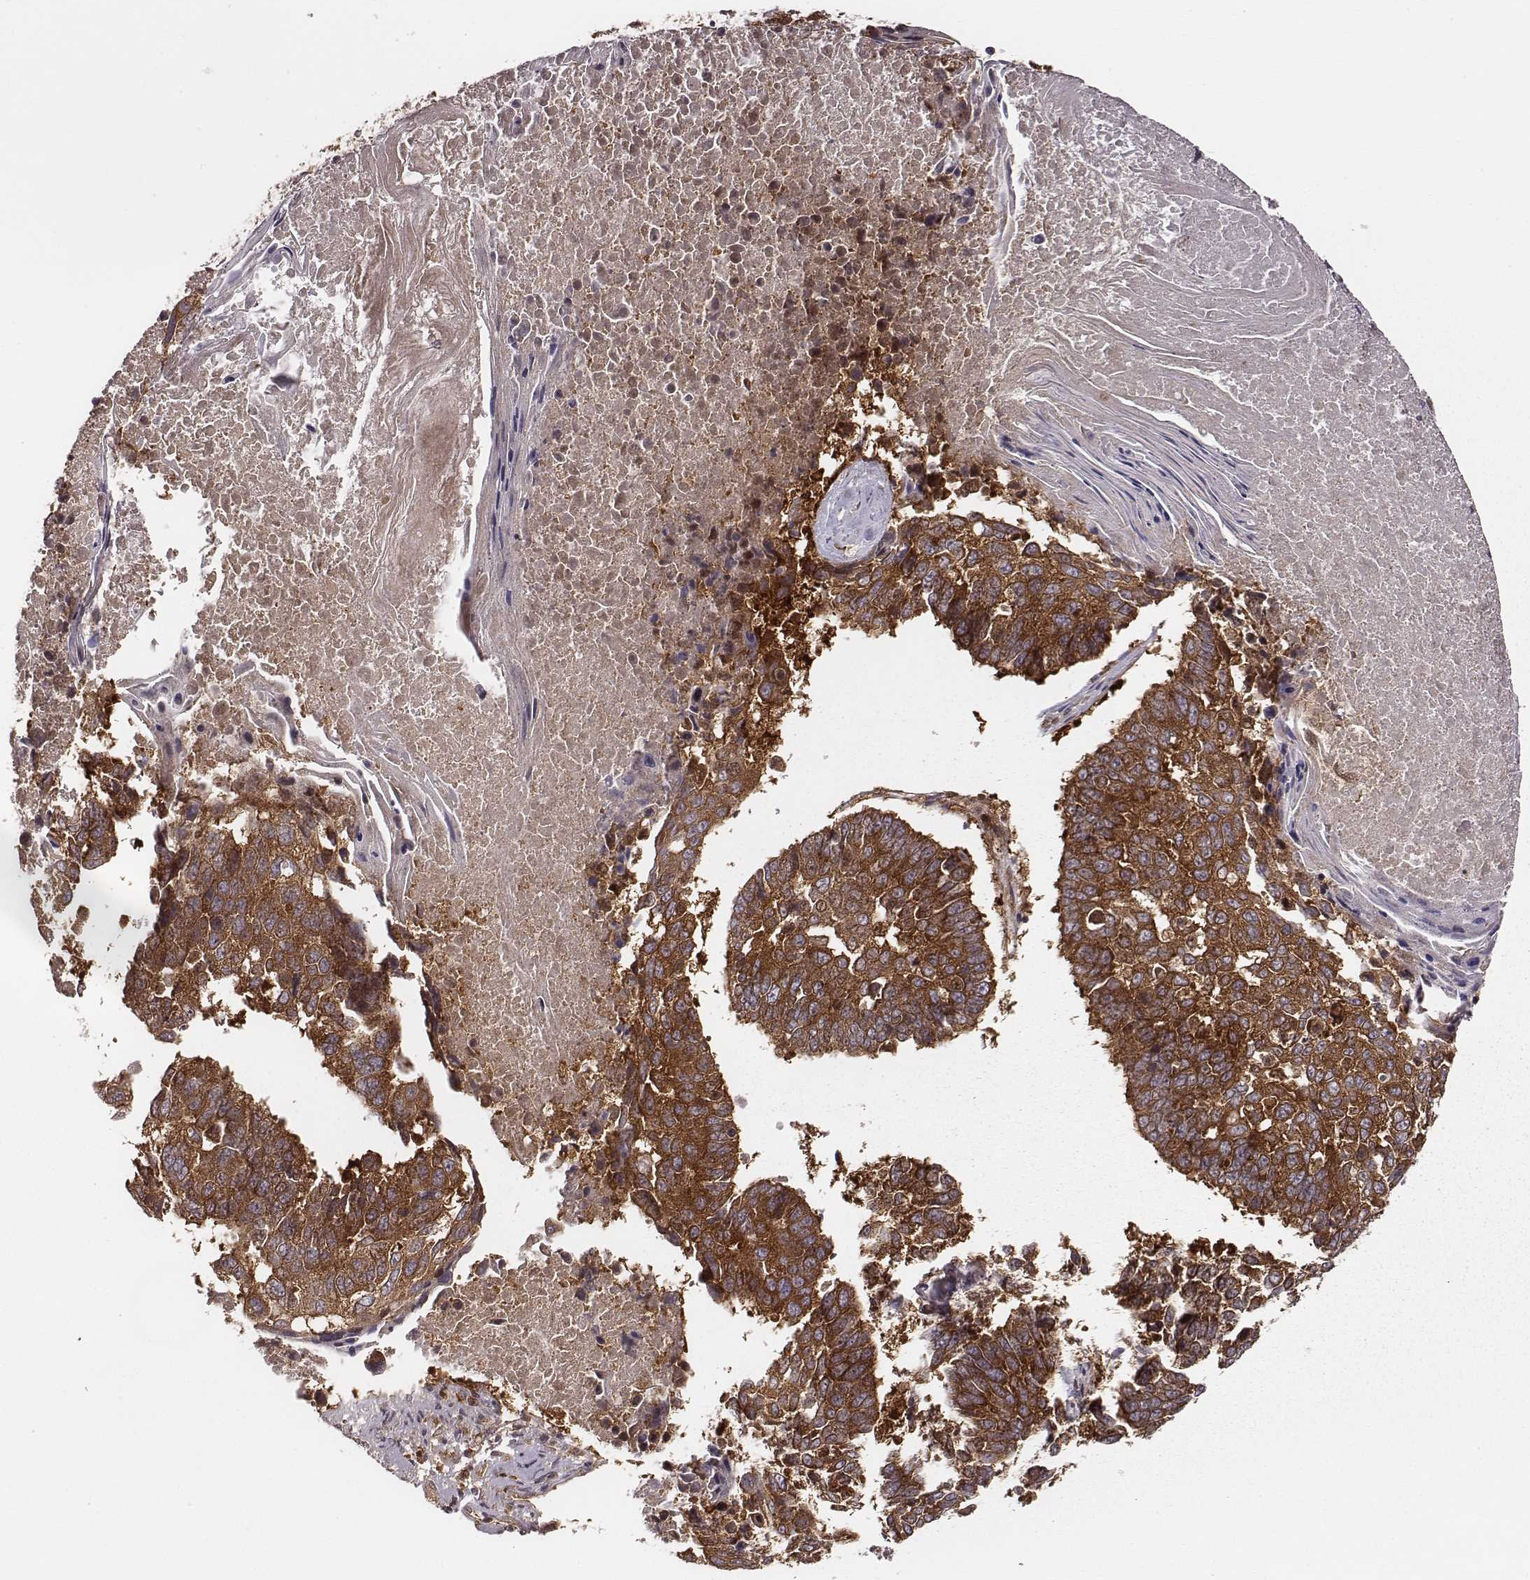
{"staining": {"intensity": "strong", "quantity": ">75%", "location": "cytoplasmic/membranous"}, "tissue": "lung cancer", "cell_type": "Tumor cells", "image_type": "cancer", "snomed": [{"axis": "morphology", "description": "Squamous cell carcinoma, NOS"}, {"axis": "topography", "description": "Lung"}], "caption": "The histopathology image demonstrates immunohistochemical staining of lung cancer (squamous cell carcinoma). There is strong cytoplasmic/membranous positivity is present in approximately >75% of tumor cells.", "gene": "VPS26A", "patient": {"sex": "male", "age": 73}}